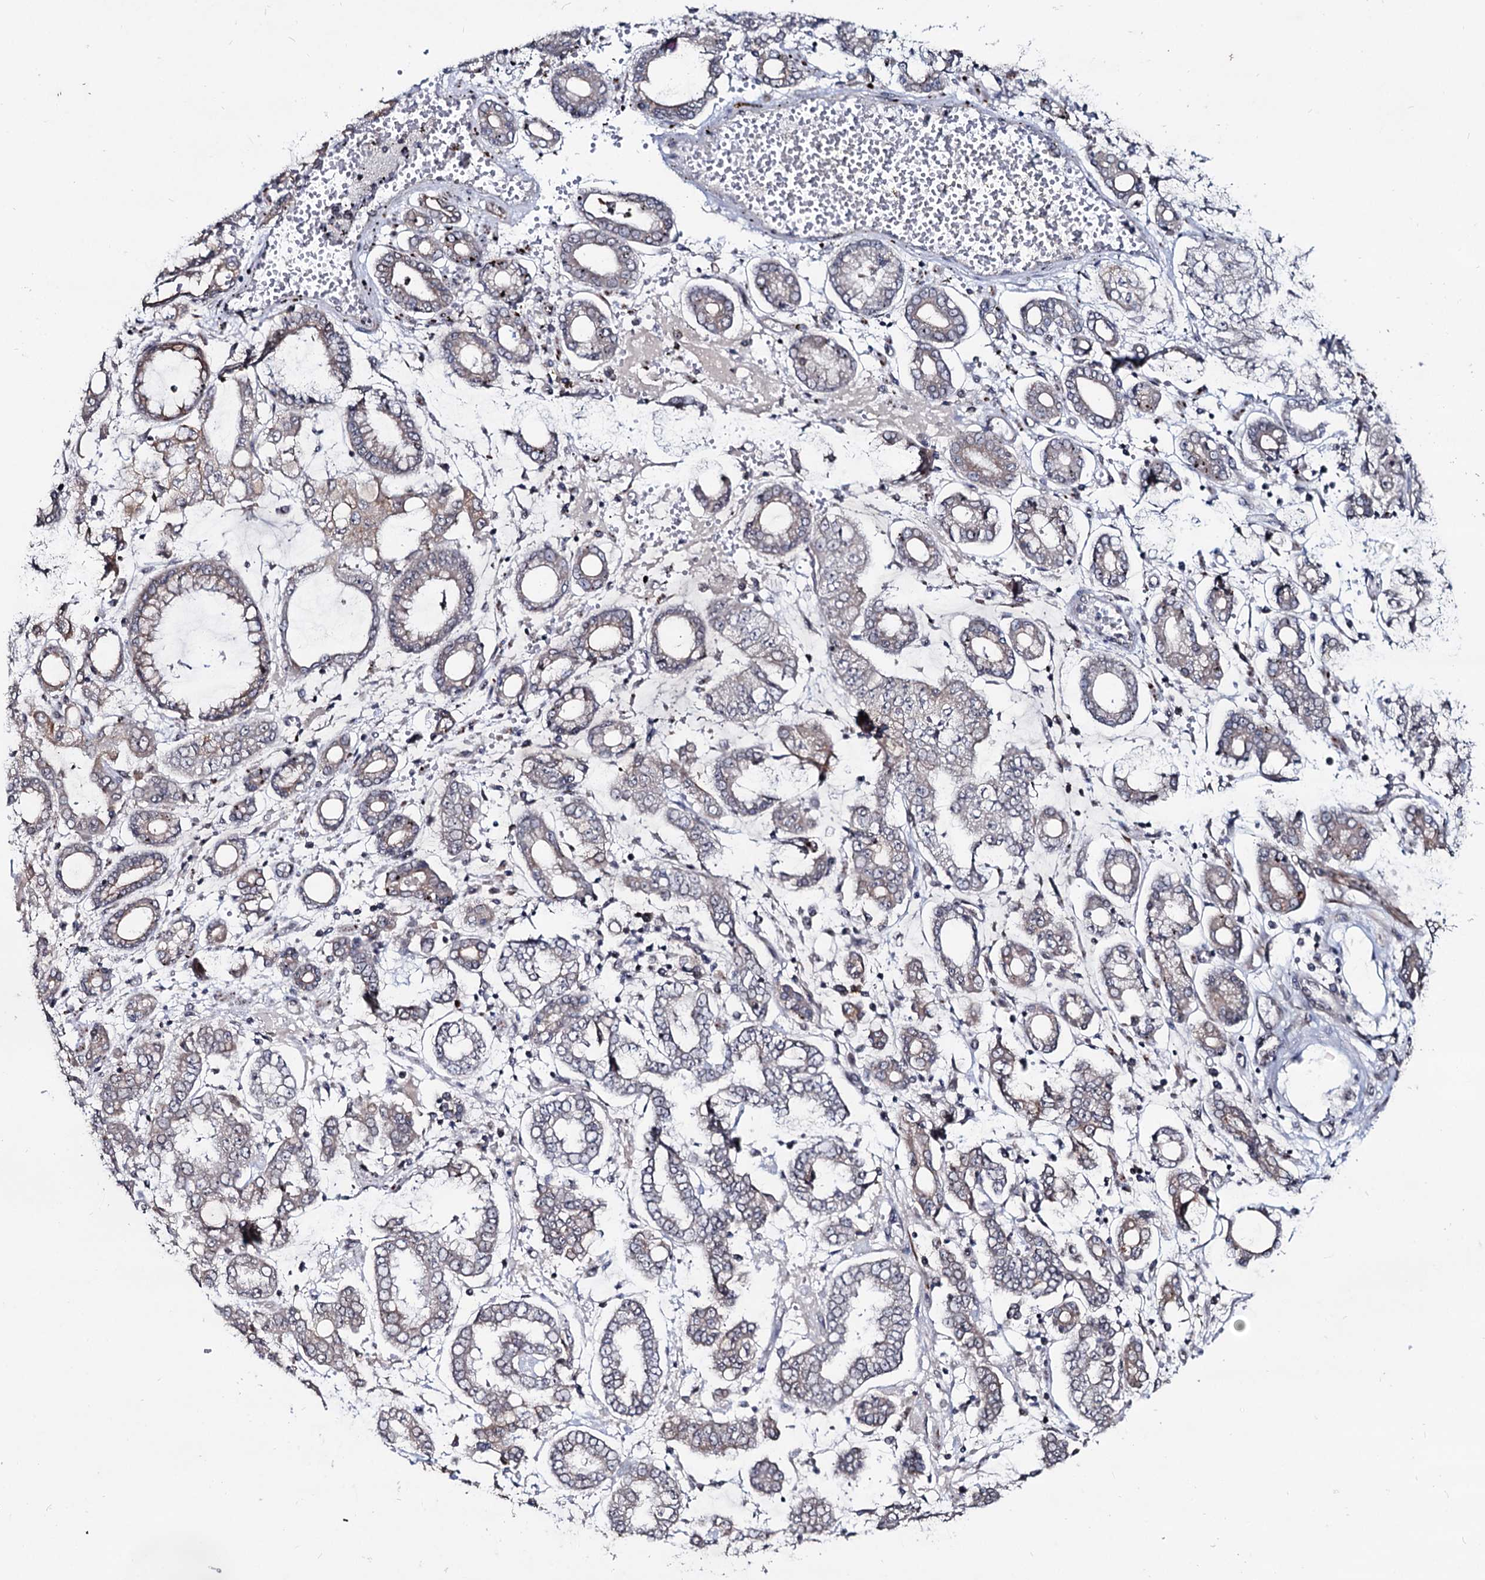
{"staining": {"intensity": "weak", "quantity": "<25%", "location": "cytoplasmic/membranous"}, "tissue": "stomach cancer", "cell_type": "Tumor cells", "image_type": "cancer", "snomed": [{"axis": "morphology", "description": "Adenocarcinoma, NOS"}, {"axis": "topography", "description": "Stomach"}], "caption": "DAB immunohistochemical staining of adenocarcinoma (stomach) reveals no significant staining in tumor cells. (Stains: DAB (3,3'-diaminobenzidine) immunohistochemistry with hematoxylin counter stain, Microscopy: brightfield microscopy at high magnification).", "gene": "RNF6", "patient": {"sex": "male", "age": 76}}